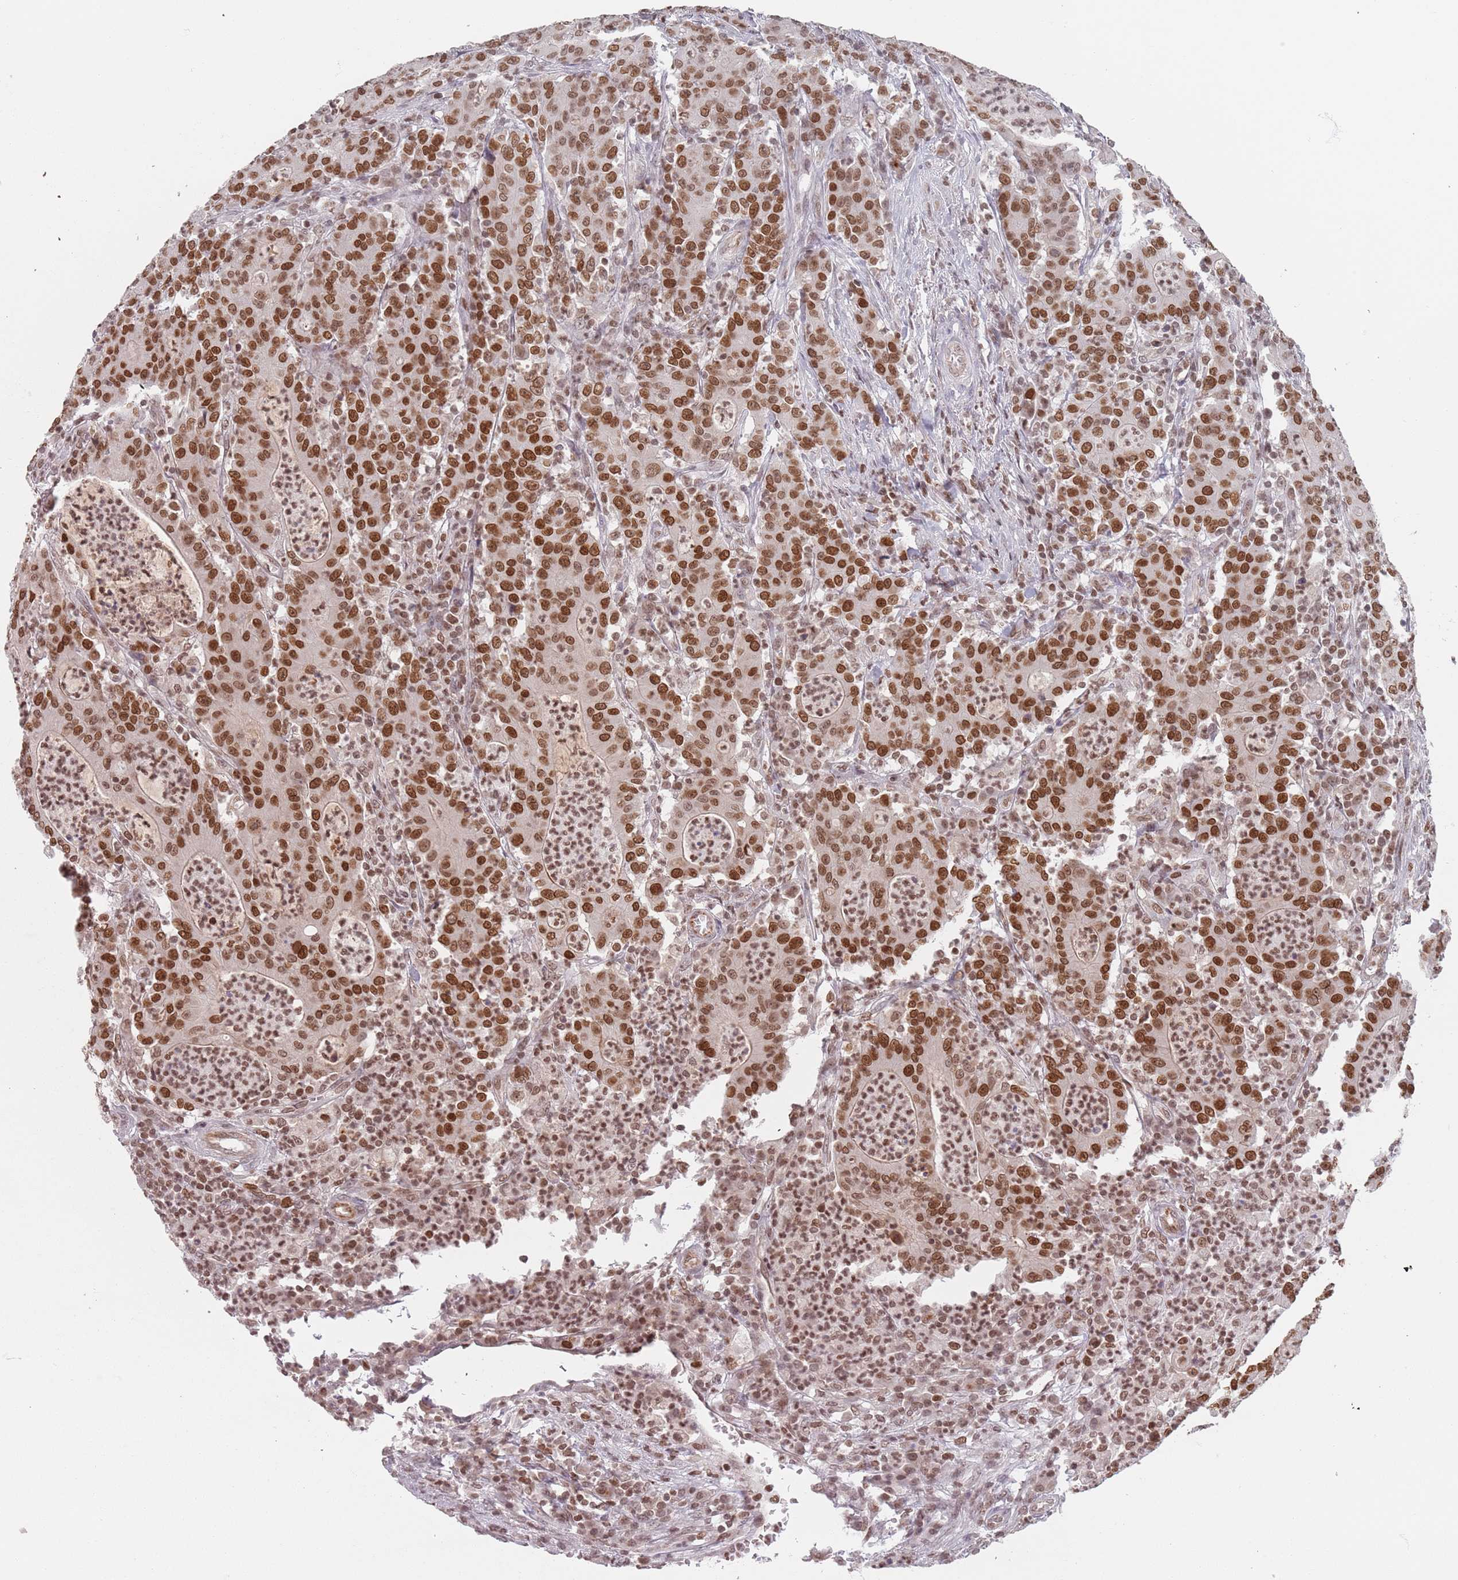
{"staining": {"intensity": "strong", "quantity": ">75%", "location": "nuclear"}, "tissue": "colorectal cancer", "cell_type": "Tumor cells", "image_type": "cancer", "snomed": [{"axis": "morphology", "description": "Adenocarcinoma, NOS"}, {"axis": "topography", "description": "Colon"}], "caption": "Protein expression analysis of human colorectal adenocarcinoma reveals strong nuclear staining in approximately >75% of tumor cells.", "gene": "NUP50", "patient": {"sex": "male", "age": 83}}